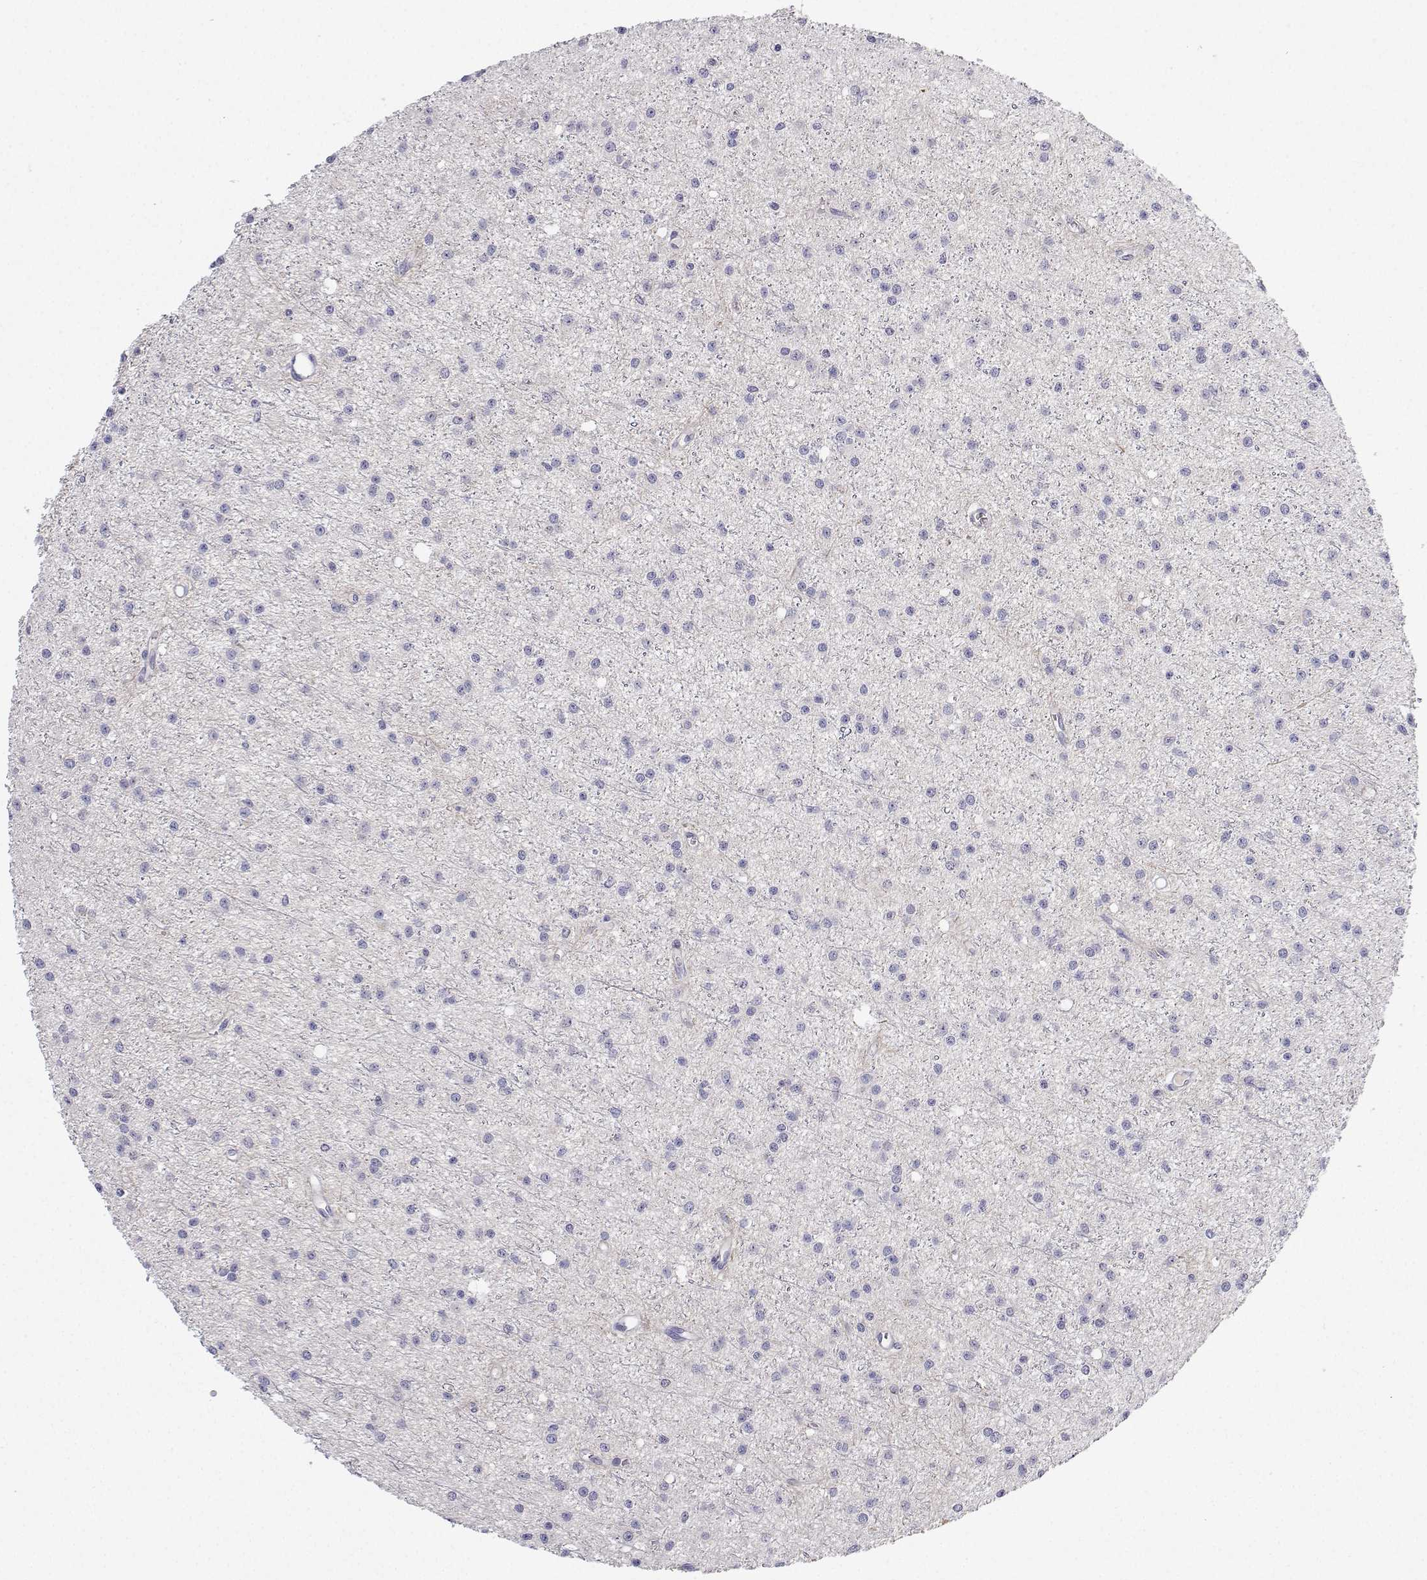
{"staining": {"intensity": "negative", "quantity": "none", "location": "none"}, "tissue": "glioma", "cell_type": "Tumor cells", "image_type": "cancer", "snomed": [{"axis": "morphology", "description": "Glioma, malignant, Low grade"}, {"axis": "topography", "description": "Brain"}], "caption": "Immunohistochemistry micrograph of human malignant glioma (low-grade) stained for a protein (brown), which reveals no staining in tumor cells.", "gene": "ANKRD65", "patient": {"sex": "male", "age": 27}}